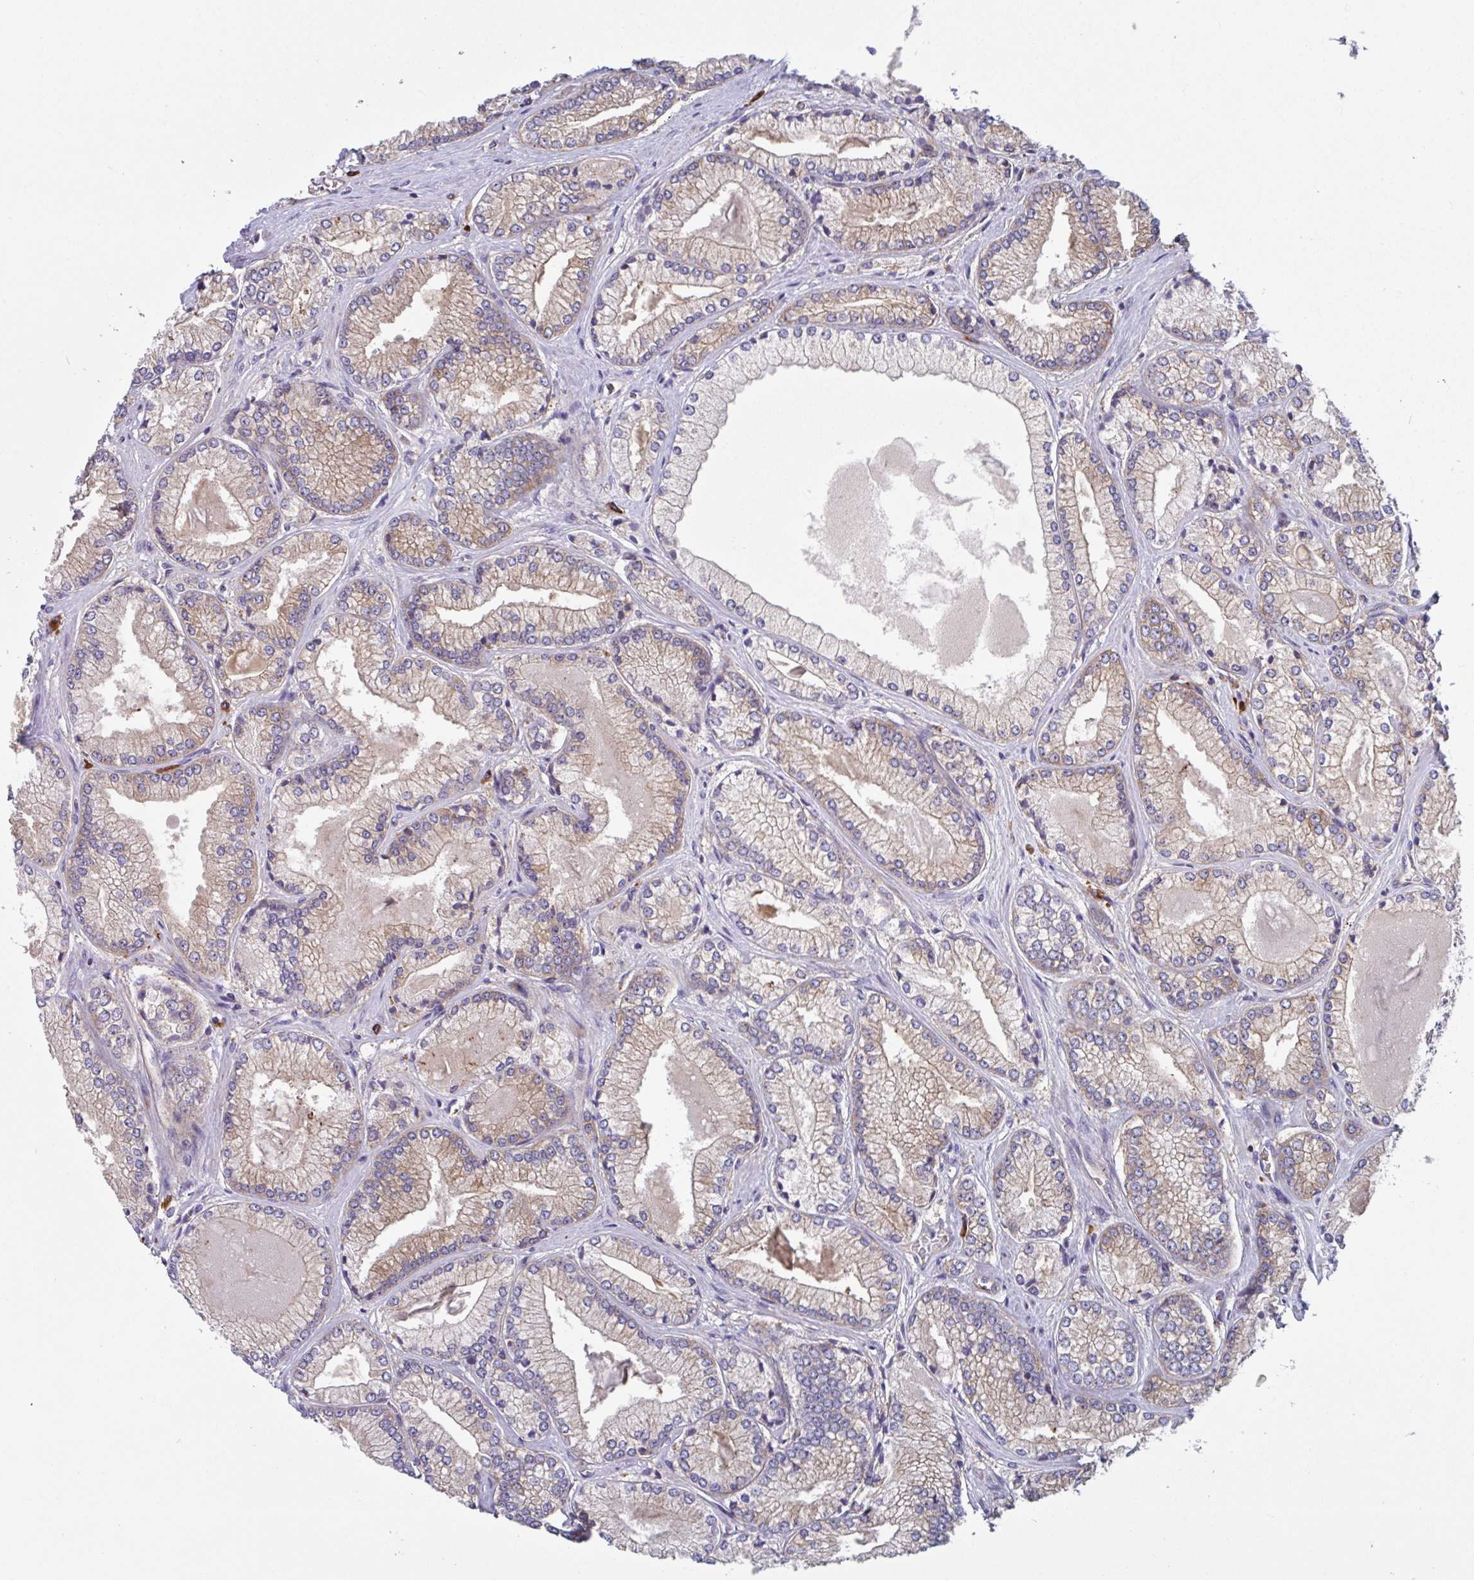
{"staining": {"intensity": "moderate", "quantity": "25%-75%", "location": "cytoplasmic/membranous"}, "tissue": "prostate cancer", "cell_type": "Tumor cells", "image_type": "cancer", "snomed": [{"axis": "morphology", "description": "Adenocarcinoma, Low grade"}, {"axis": "topography", "description": "Prostate"}], "caption": "DAB immunohistochemical staining of human prostate cancer (low-grade adenocarcinoma) displays moderate cytoplasmic/membranous protein staining in approximately 25%-75% of tumor cells. Immunohistochemistry stains the protein in brown and the nuclei are stained blue.", "gene": "YARS2", "patient": {"sex": "male", "age": 67}}